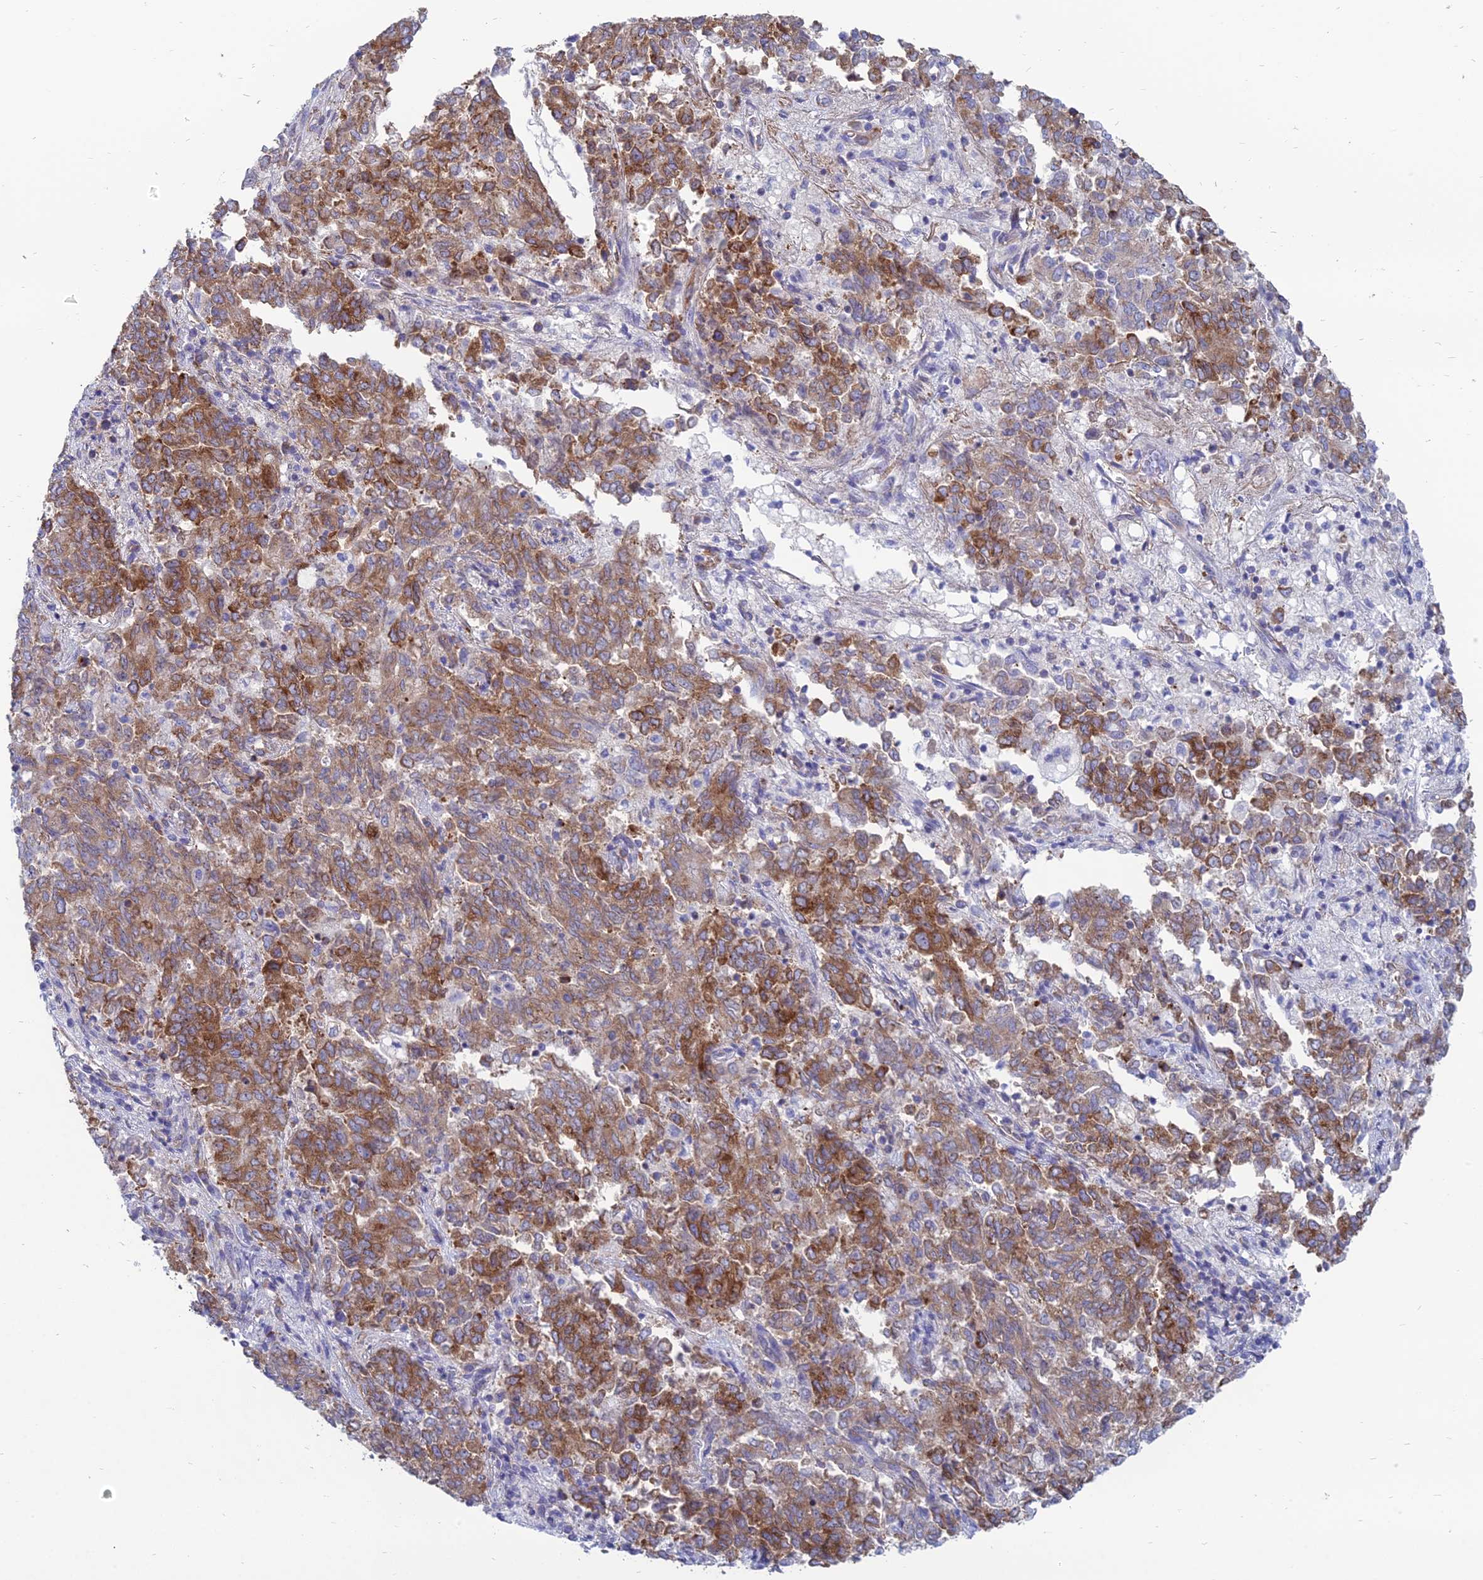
{"staining": {"intensity": "strong", "quantity": ">75%", "location": "cytoplasmic/membranous"}, "tissue": "endometrial cancer", "cell_type": "Tumor cells", "image_type": "cancer", "snomed": [{"axis": "morphology", "description": "Adenocarcinoma, NOS"}, {"axis": "topography", "description": "Endometrium"}], "caption": "The image demonstrates a brown stain indicating the presence of a protein in the cytoplasmic/membranous of tumor cells in adenocarcinoma (endometrial).", "gene": "TXLNA", "patient": {"sex": "female", "age": 80}}